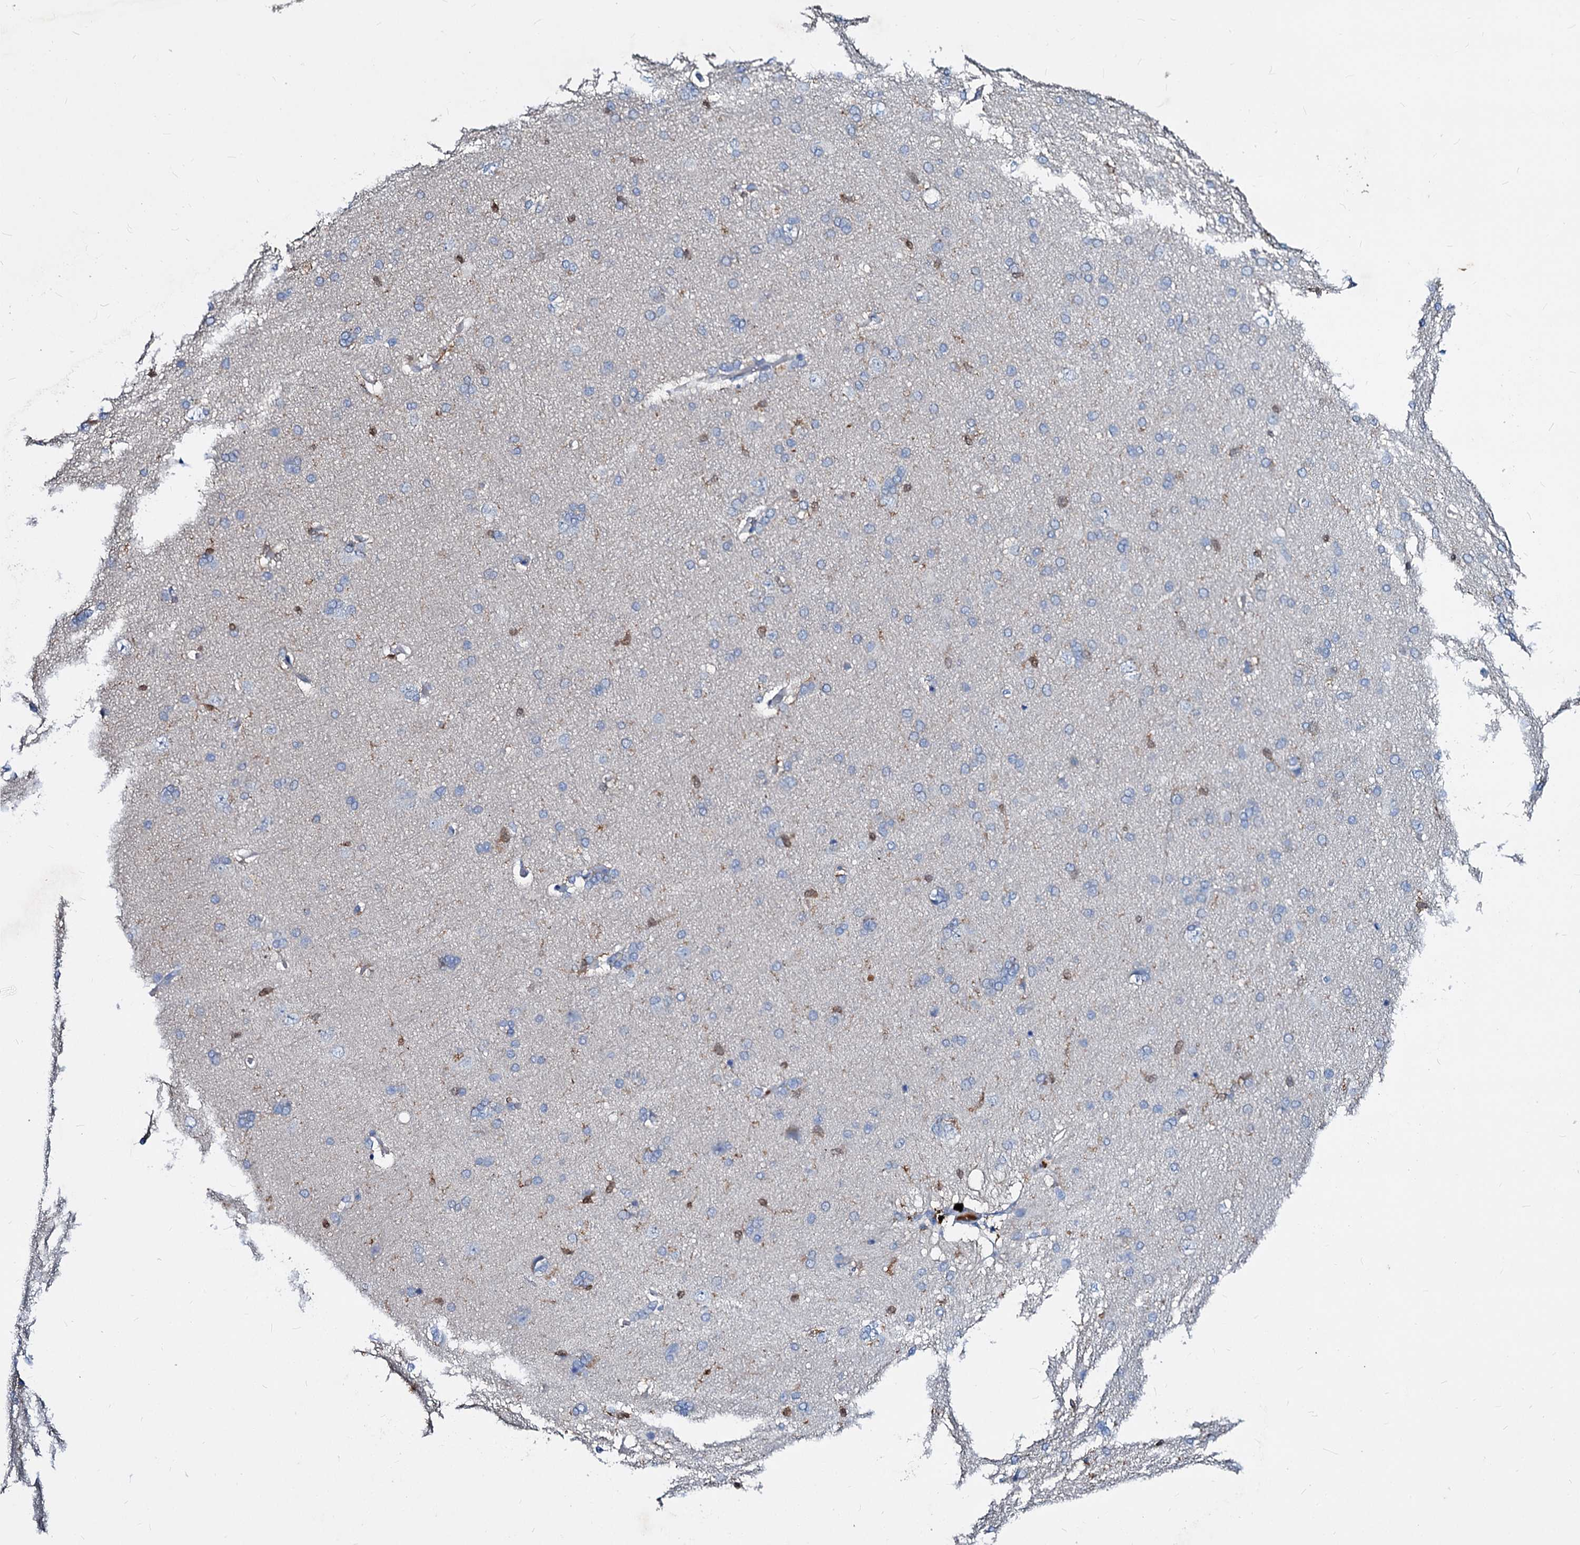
{"staining": {"intensity": "negative", "quantity": "none", "location": "none"}, "tissue": "cerebral cortex", "cell_type": "Endothelial cells", "image_type": "normal", "snomed": [{"axis": "morphology", "description": "Normal tissue, NOS"}, {"axis": "topography", "description": "Cerebral cortex"}], "caption": "Immunohistochemistry (IHC) photomicrograph of benign cerebral cortex: cerebral cortex stained with DAB (3,3'-diaminobenzidine) exhibits no significant protein positivity in endothelial cells.", "gene": "ACY3", "patient": {"sex": "male", "age": 62}}